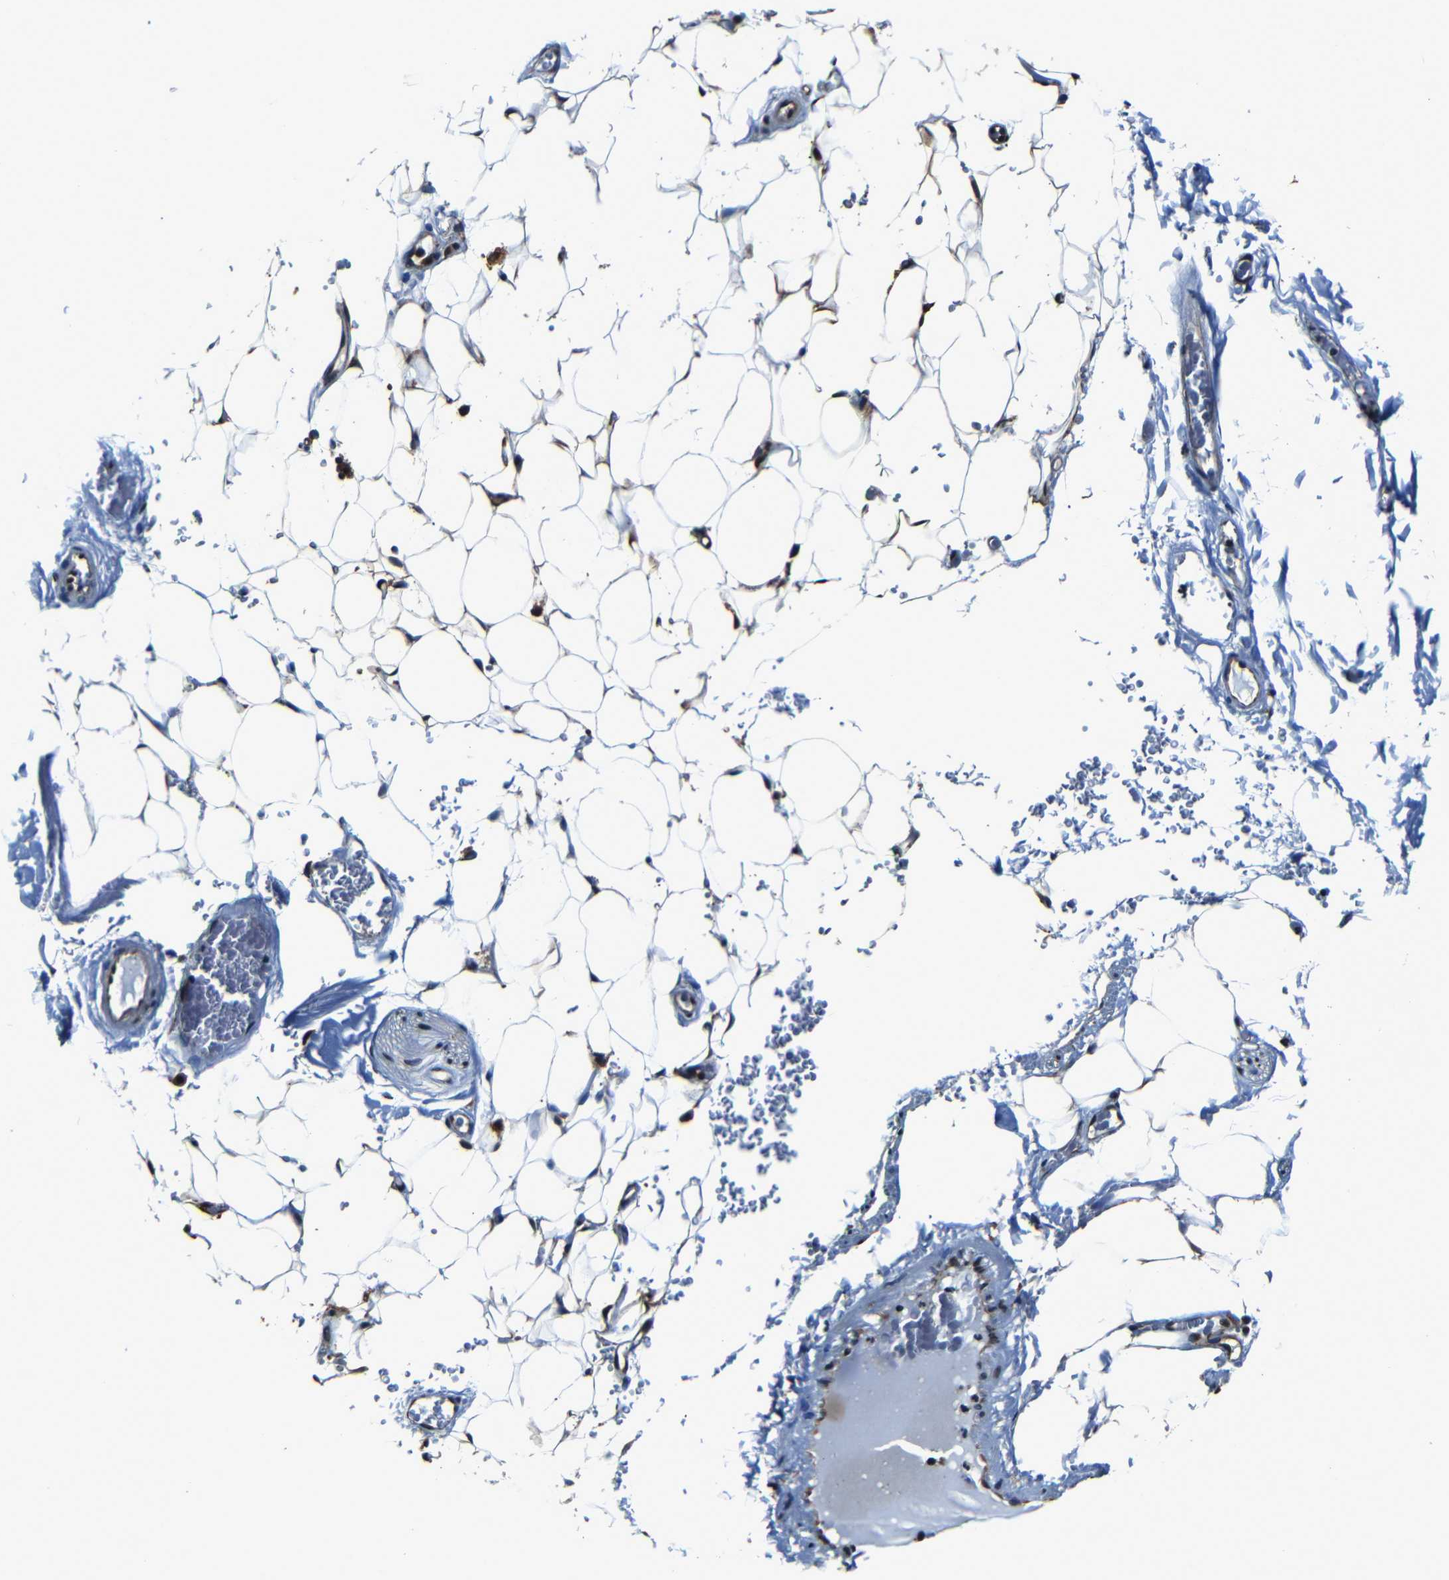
{"staining": {"intensity": "strong", "quantity": ">75%", "location": "nuclear"}, "tissue": "adipose tissue", "cell_type": "Adipocytes", "image_type": "normal", "snomed": [{"axis": "morphology", "description": "Normal tissue, NOS"}, {"axis": "topography", "description": "Peripheral nerve tissue"}], "caption": "This micrograph demonstrates IHC staining of unremarkable adipose tissue, with high strong nuclear staining in approximately >75% of adipocytes.", "gene": "NCBP3", "patient": {"sex": "male", "age": 70}}